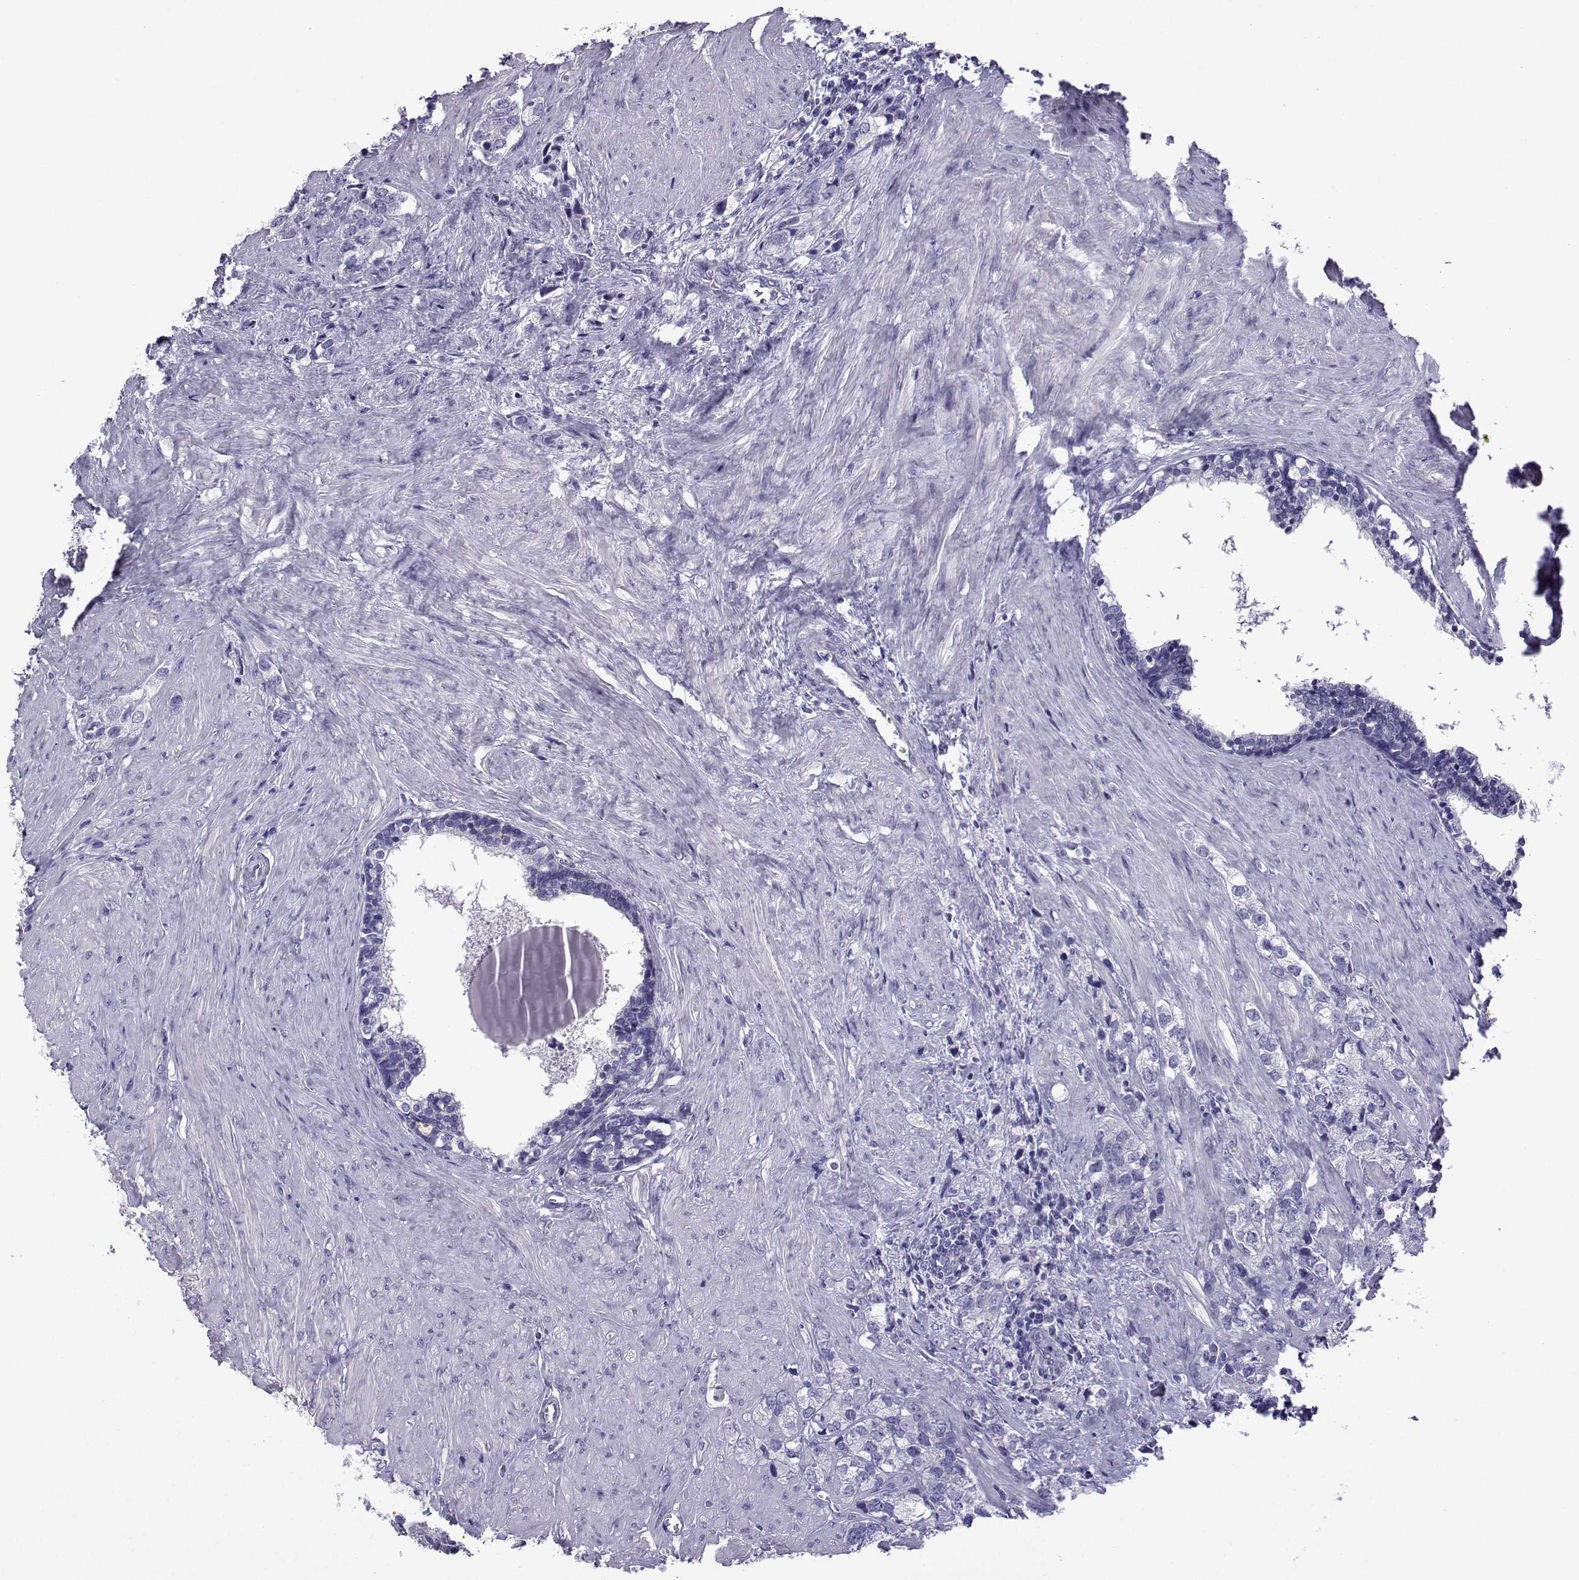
{"staining": {"intensity": "negative", "quantity": "none", "location": "none"}, "tissue": "prostate cancer", "cell_type": "Tumor cells", "image_type": "cancer", "snomed": [{"axis": "morphology", "description": "Adenocarcinoma, NOS"}, {"axis": "topography", "description": "Prostate and seminal vesicle, NOS"}], "caption": "IHC photomicrograph of neoplastic tissue: human prostate cancer (adenocarcinoma) stained with DAB (3,3'-diaminobenzidine) shows no significant protein expression in tumor cells.", "gene": "CFAP70", "patient": {"sex": "male", "age": 63}}